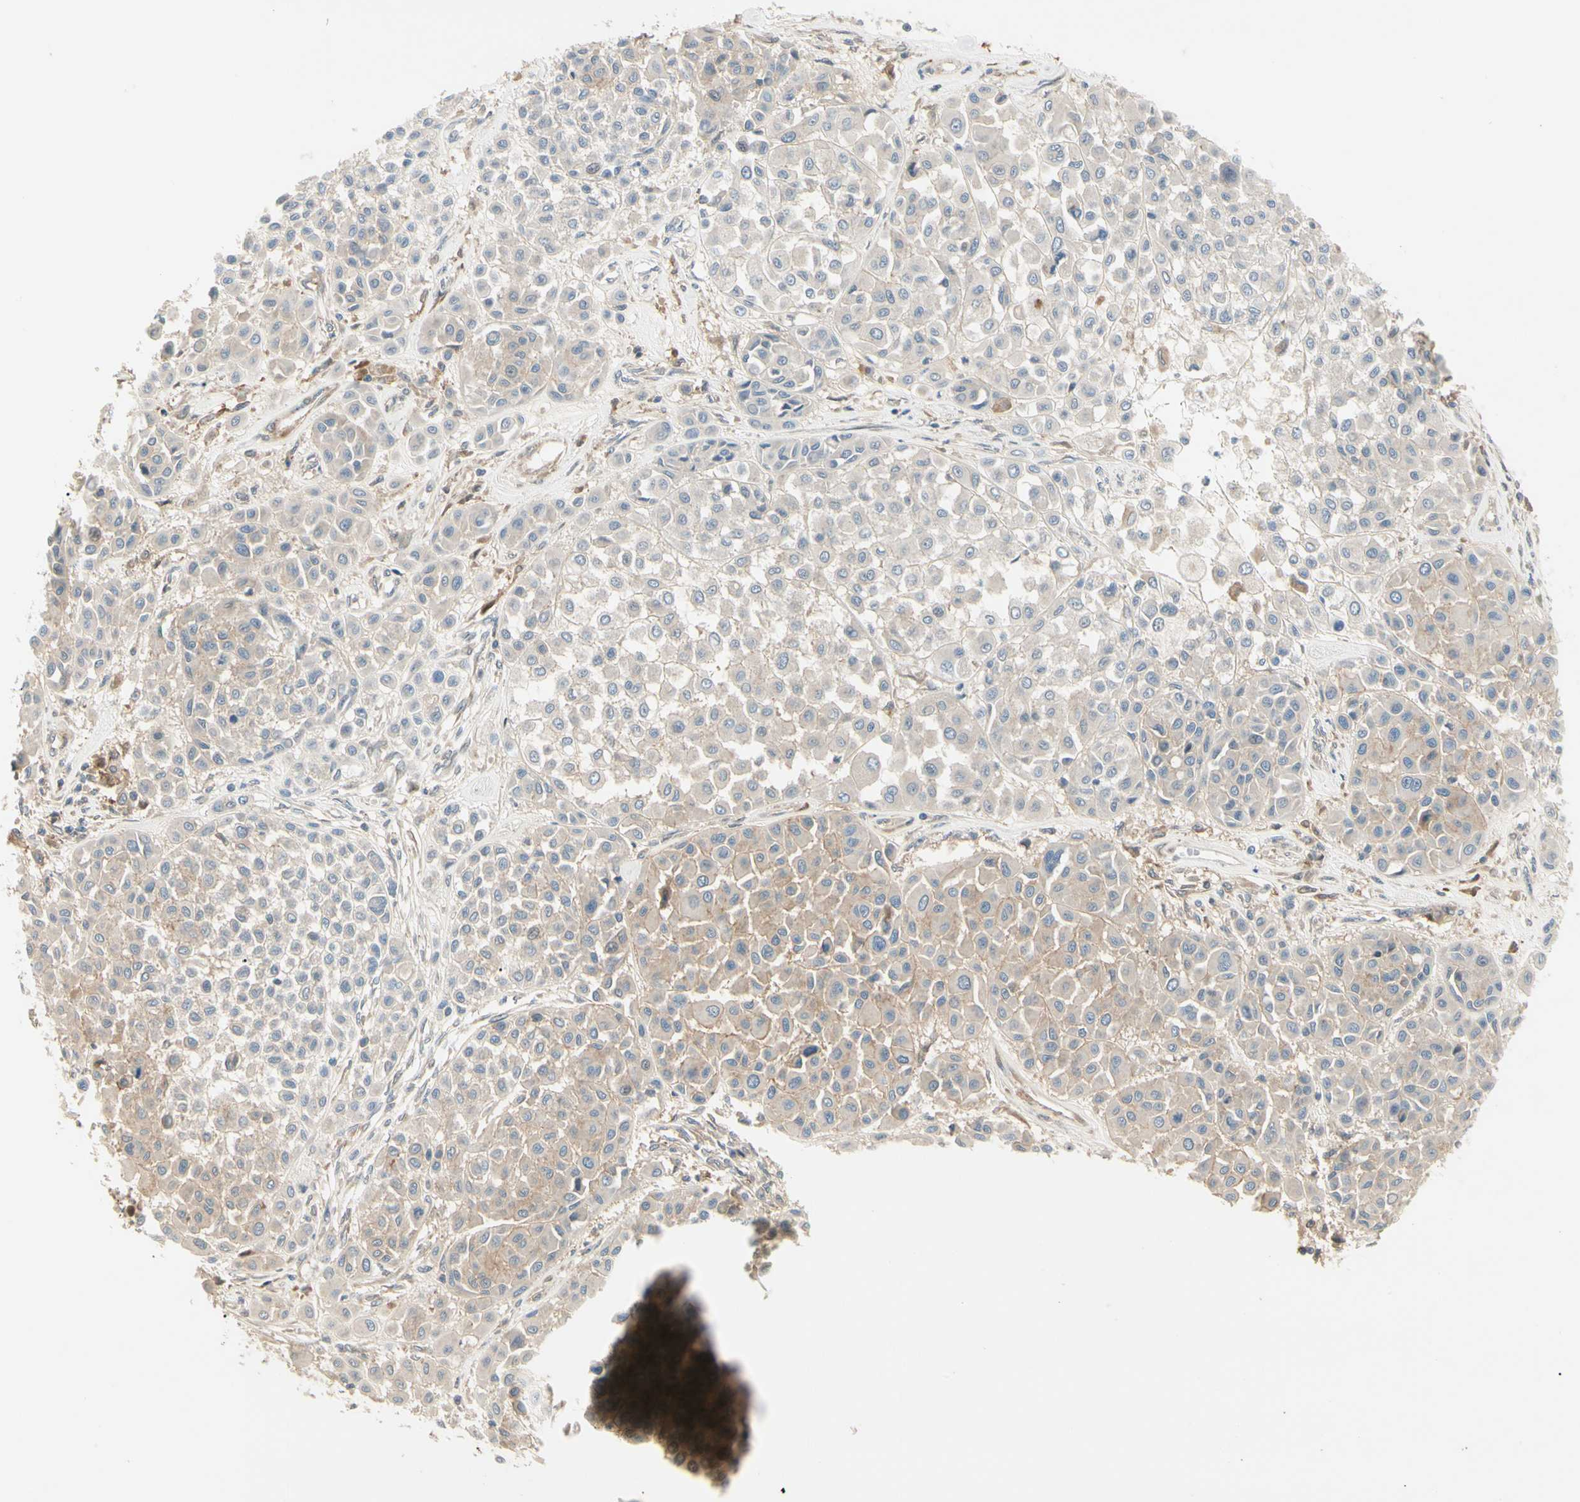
{"staining": {"intensity": "moderate", "quantity": ">75%", "location": "cytoplasmic/membranous"}, "tissue": "melanoma", "cell_type": "Tumor cells", "image_type": "cancer", "snomed": [{"axis": "morphology", "description": "Malignant melanoma, Metastatic site"}, {"axis": "topography", "description": "Soft tissue"}], "caption": "Protein staining displays moderate cytoplasmic/membranous positivity in approximately >75% of tumor cells in melanoma.", "gene": "F2R", "patient": {"sex": "male", "age": 41}}